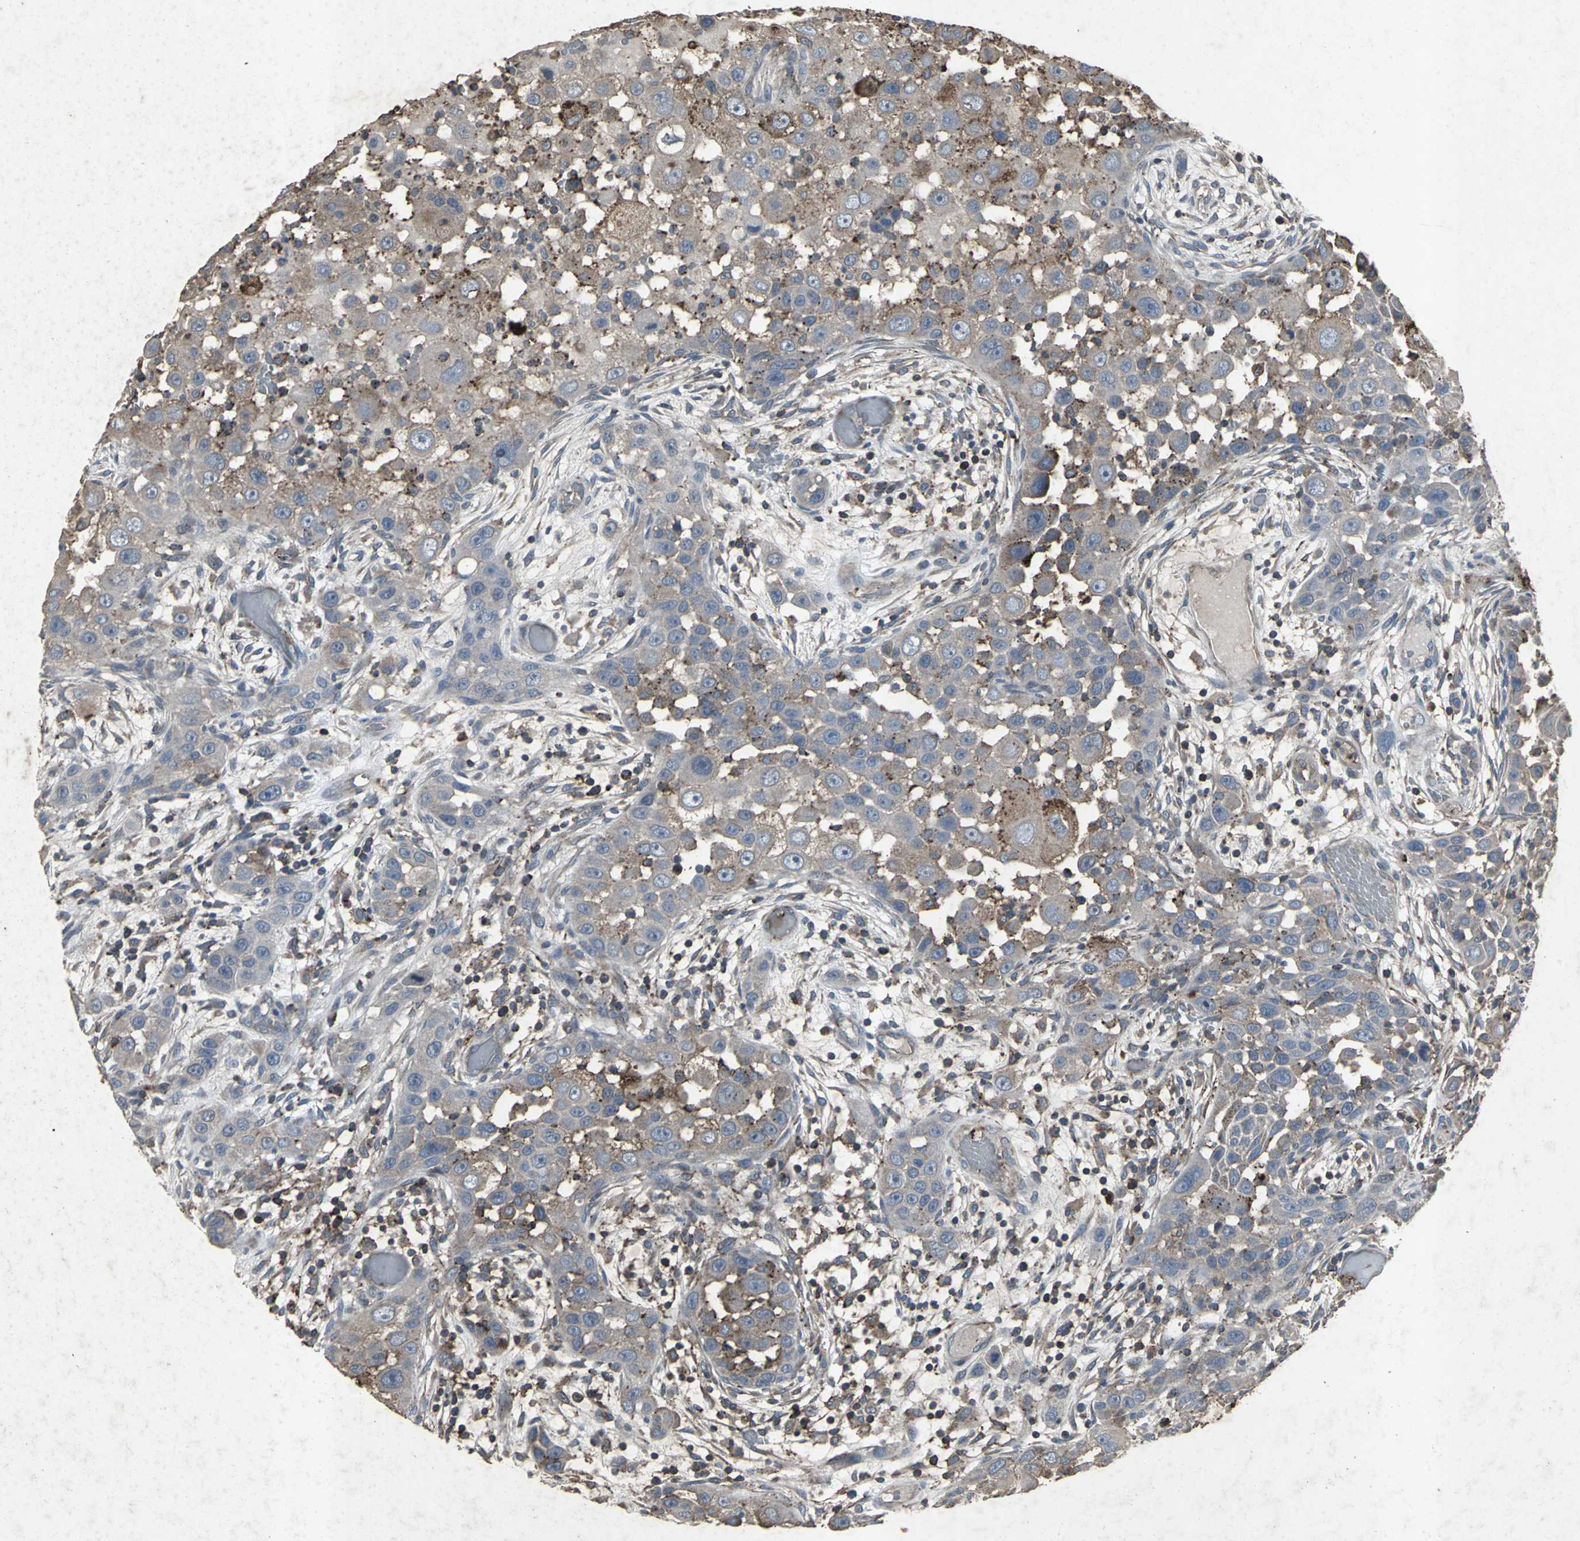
{"staining": {"intensity": "strong", "quantity": "<25%", "location": "cytoplasmic/membranous"}, "tissue": "head and neck cancer", "cell_type": "Tumor cells", "image_type": "cancer", "snomed": [{"axis": "morphology", "description": "Carcinoma, NOS"}, {"axis": "topography", "description": "Head-Neck"}], "caption": "Tumor cells exhibit strong cytoplasmic/membranous expression in approximately <25% of cells in carcinoma (head and neck).", "gene": "CCR9", "patient": {"sex": "male", "age": 87}}